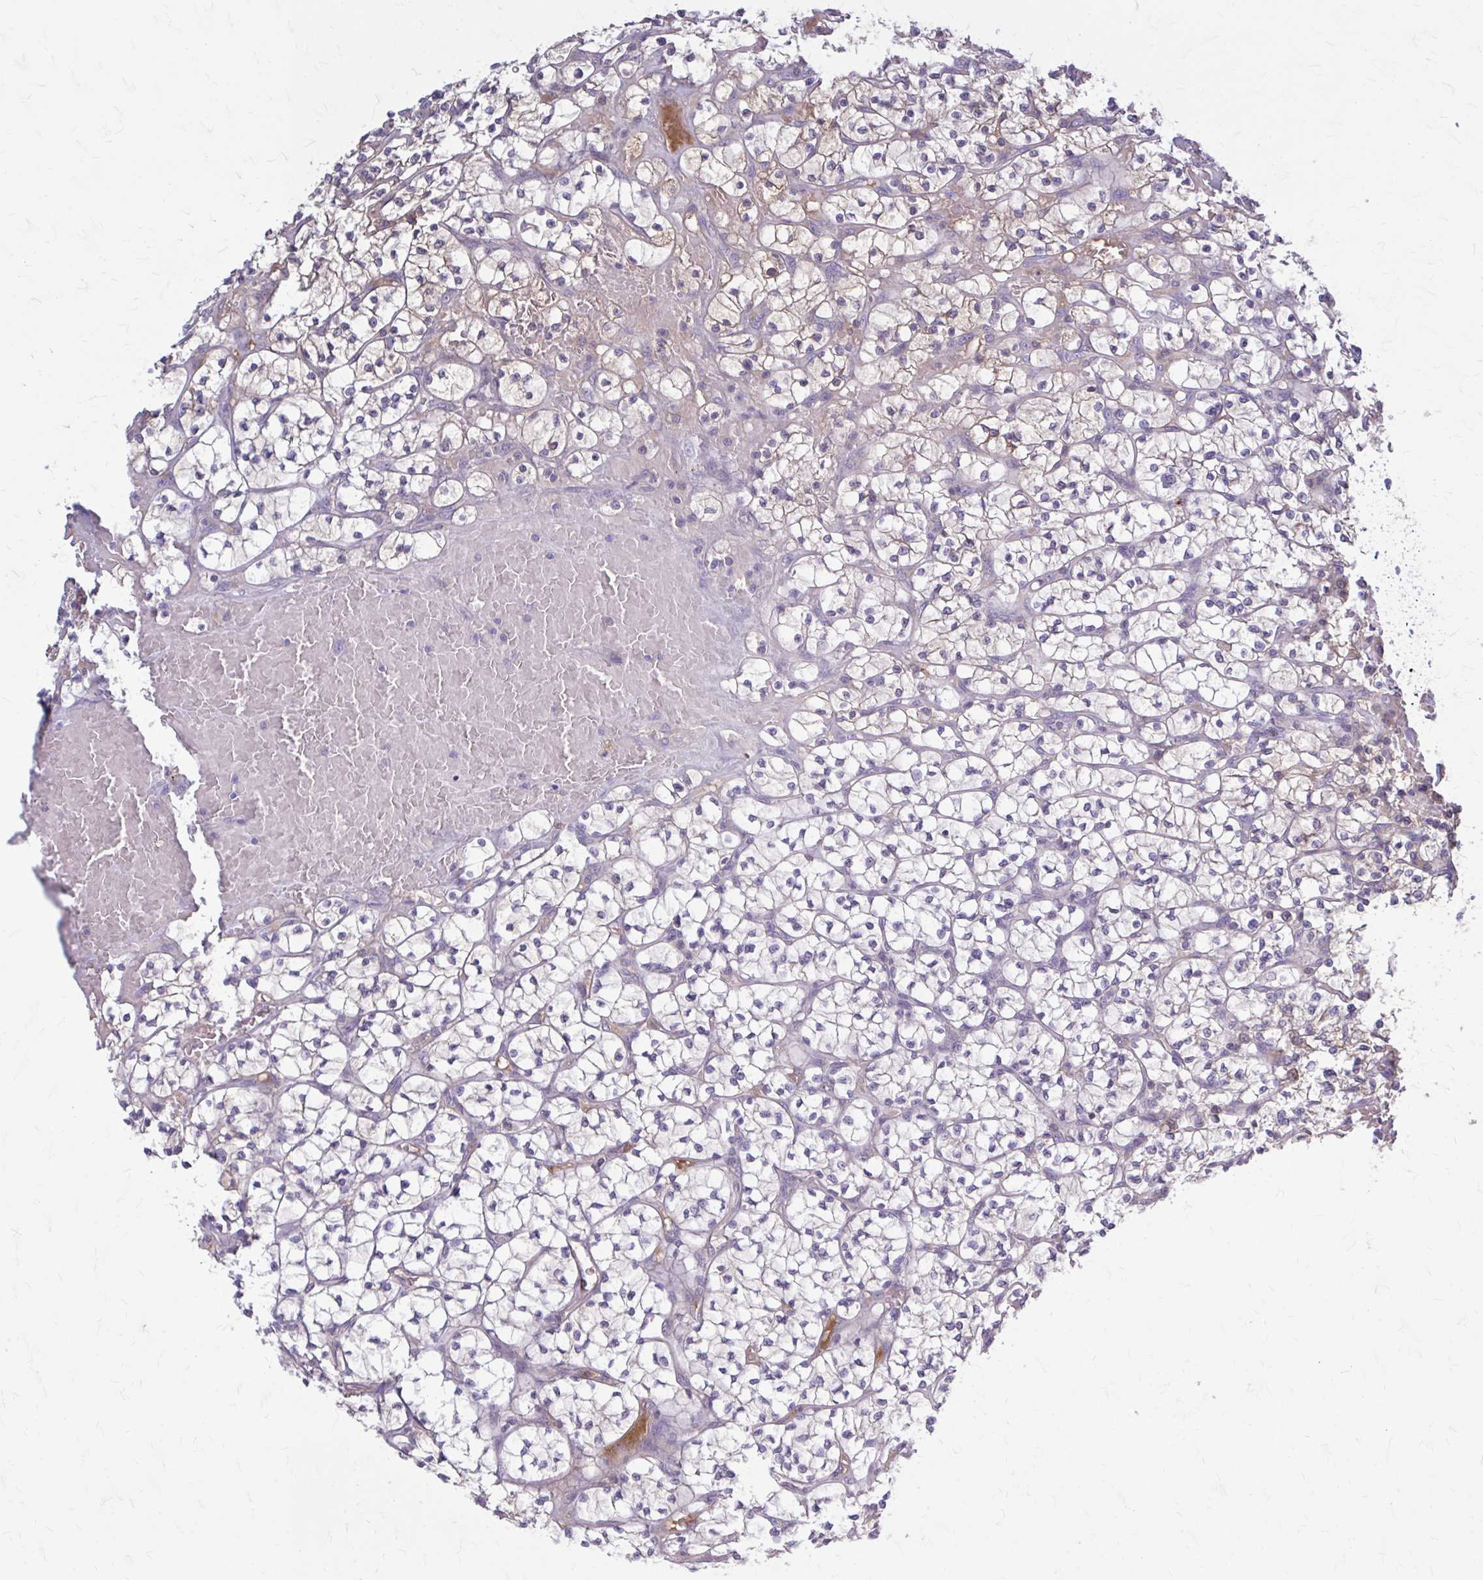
{"staining": {"intensity": "negative", "quantity": "none", "location": "none"}, "tissue": "renal cancer", "cell_type": "Tumor cells", "image_type": "cancer", "snomed": [{"axis": "morphology", "description": "Adenocarcinoma, NOS"}, {"axis": "topography", "description": "Kidney"}], "caption": "Histopathology image shows no protein expression in tumor cells of renal cancer tissue. (Immunohistochemistry, brightfield microscopy, high magnification).", "gene": "SERPIND1", "patient": {"sex": "female", "age": 64}}